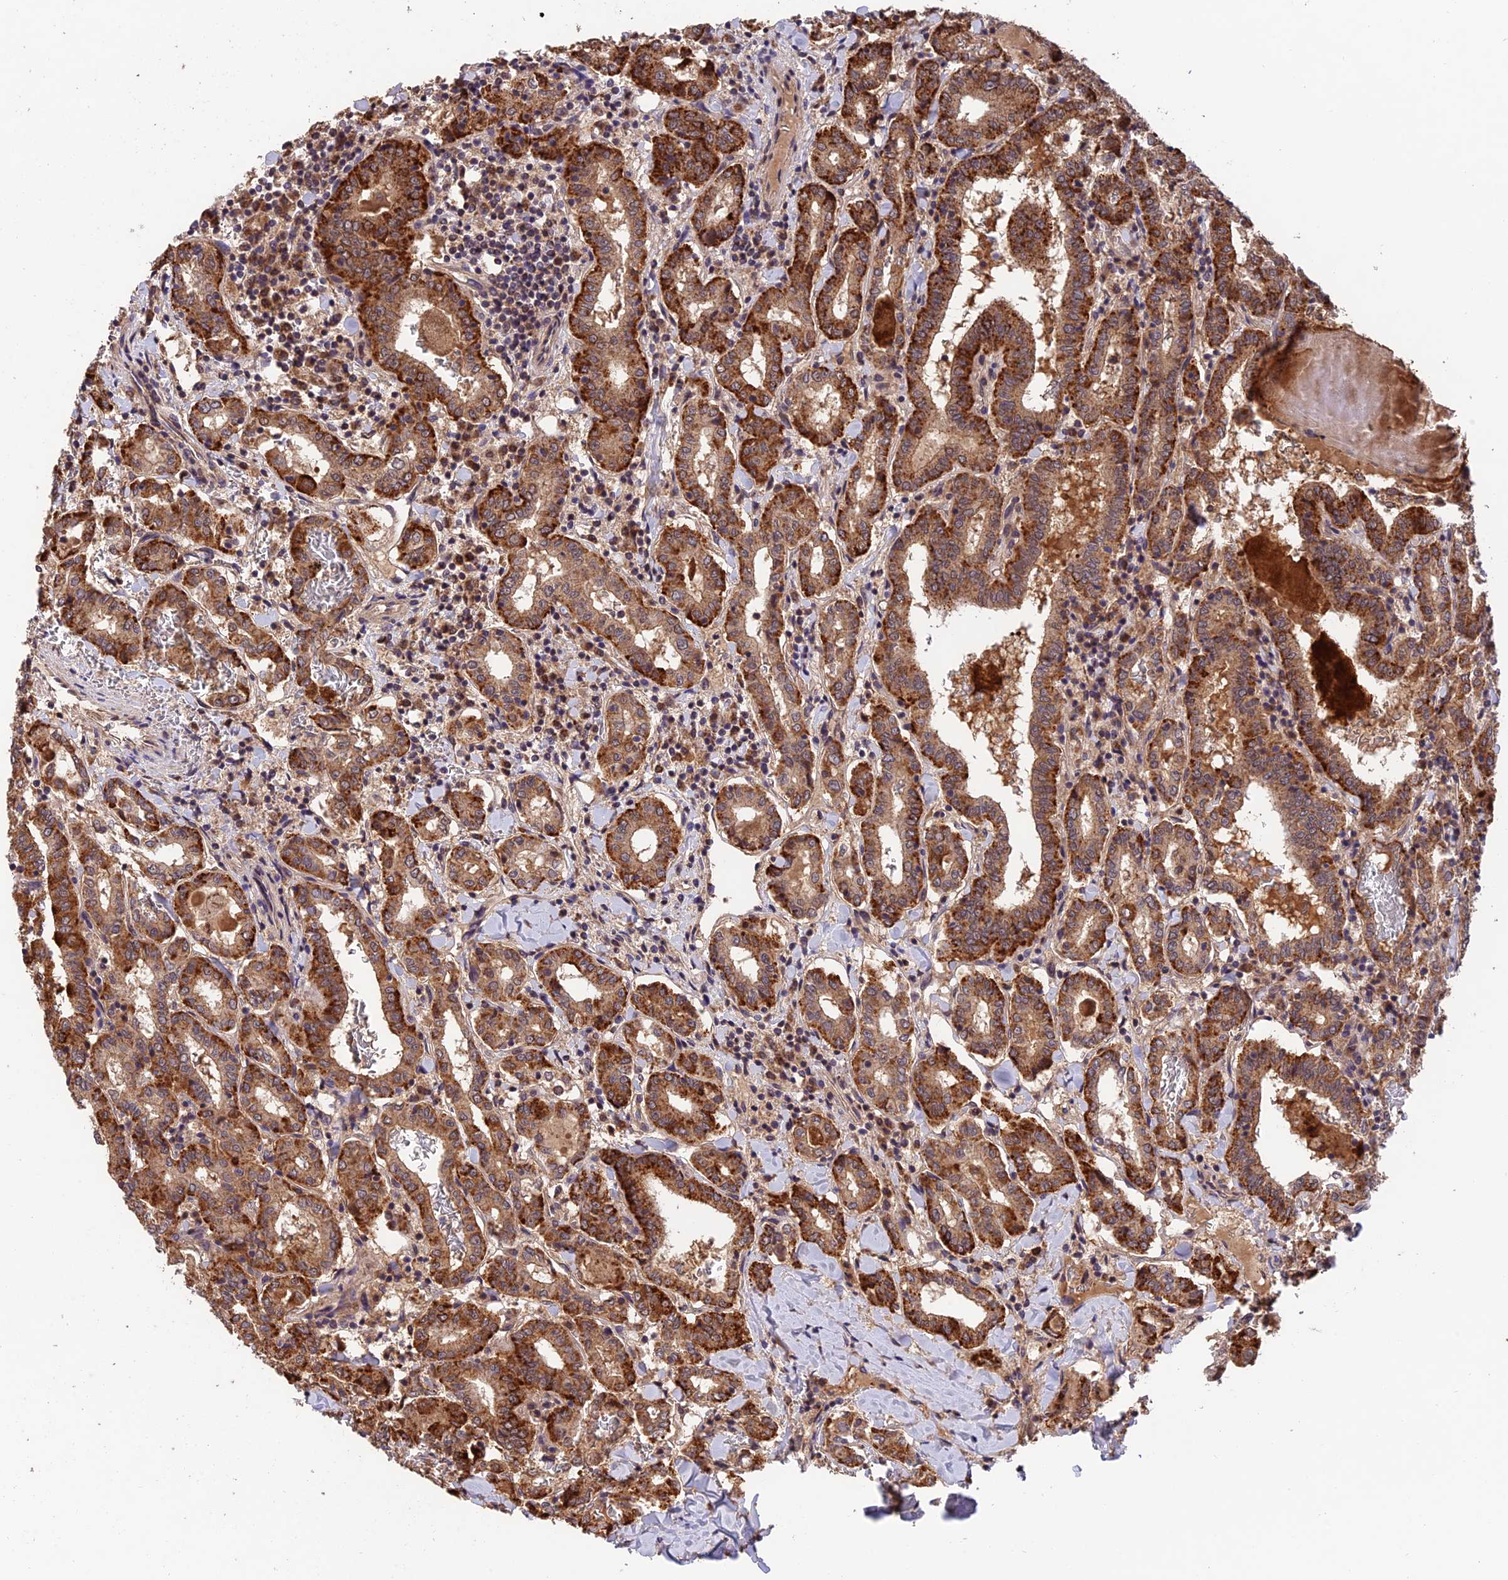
{"staining": {"intensity": "strong", "quantity": ">75%", "location": "cytoplasmic/membranous"}, "tissue": "thyroid cancer", "cell_type": "Tumor cells", "image_type": "cancer", "snomed": [{"axis": "morphology", "description": "Papillary adenocarcinoma, NOS"}, {"axis": "topography", "description": "Thyroid gland"}], "caption": "This is an image of immunohistochemistry staining of thyroid papillary adenocarcinoma, which shows strong staining in the cytoplasmic/membranous of tumor cells.", "gene": "MNS1", "patient": {"sex": "female", "age": 72}}